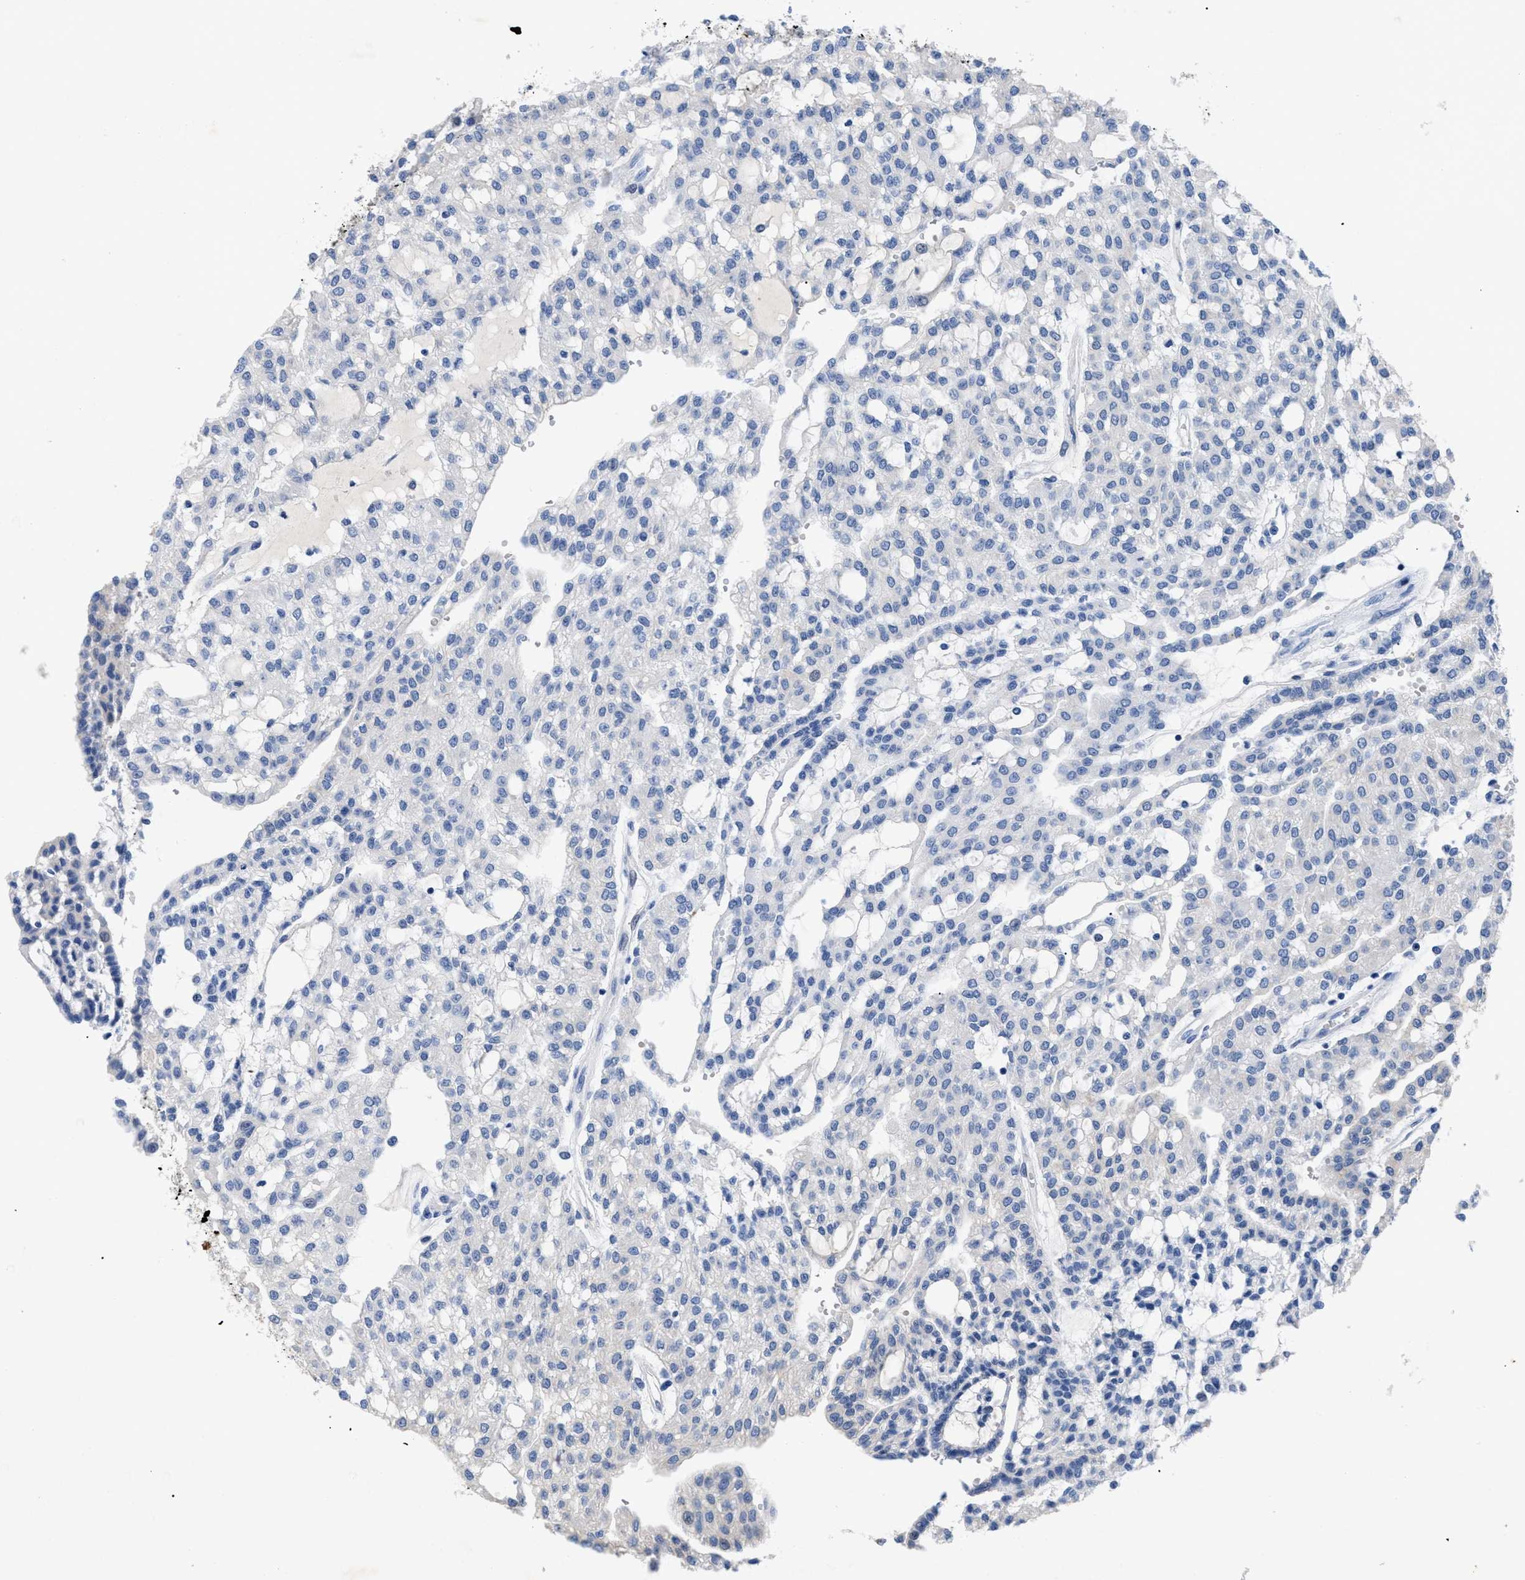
{"staining": {"intensity": "negative", "quantity": "none", "location": "none"}, "tissue": "renal cancer", "cell_type": "Tumor cells", "image_type": "cancer", "snomed": [{"axis": "morphology", "description": "Adenocarcinoma, NOS"}, {"axis": "topography", "description": "Kidney"}], "caption": "Renal cancer (adenocarcinoma) stained for a protein using IHC reveals no expression tumor cells.", "gene": "TMEM68", "patient": {"sex": "male", "age": 63}}